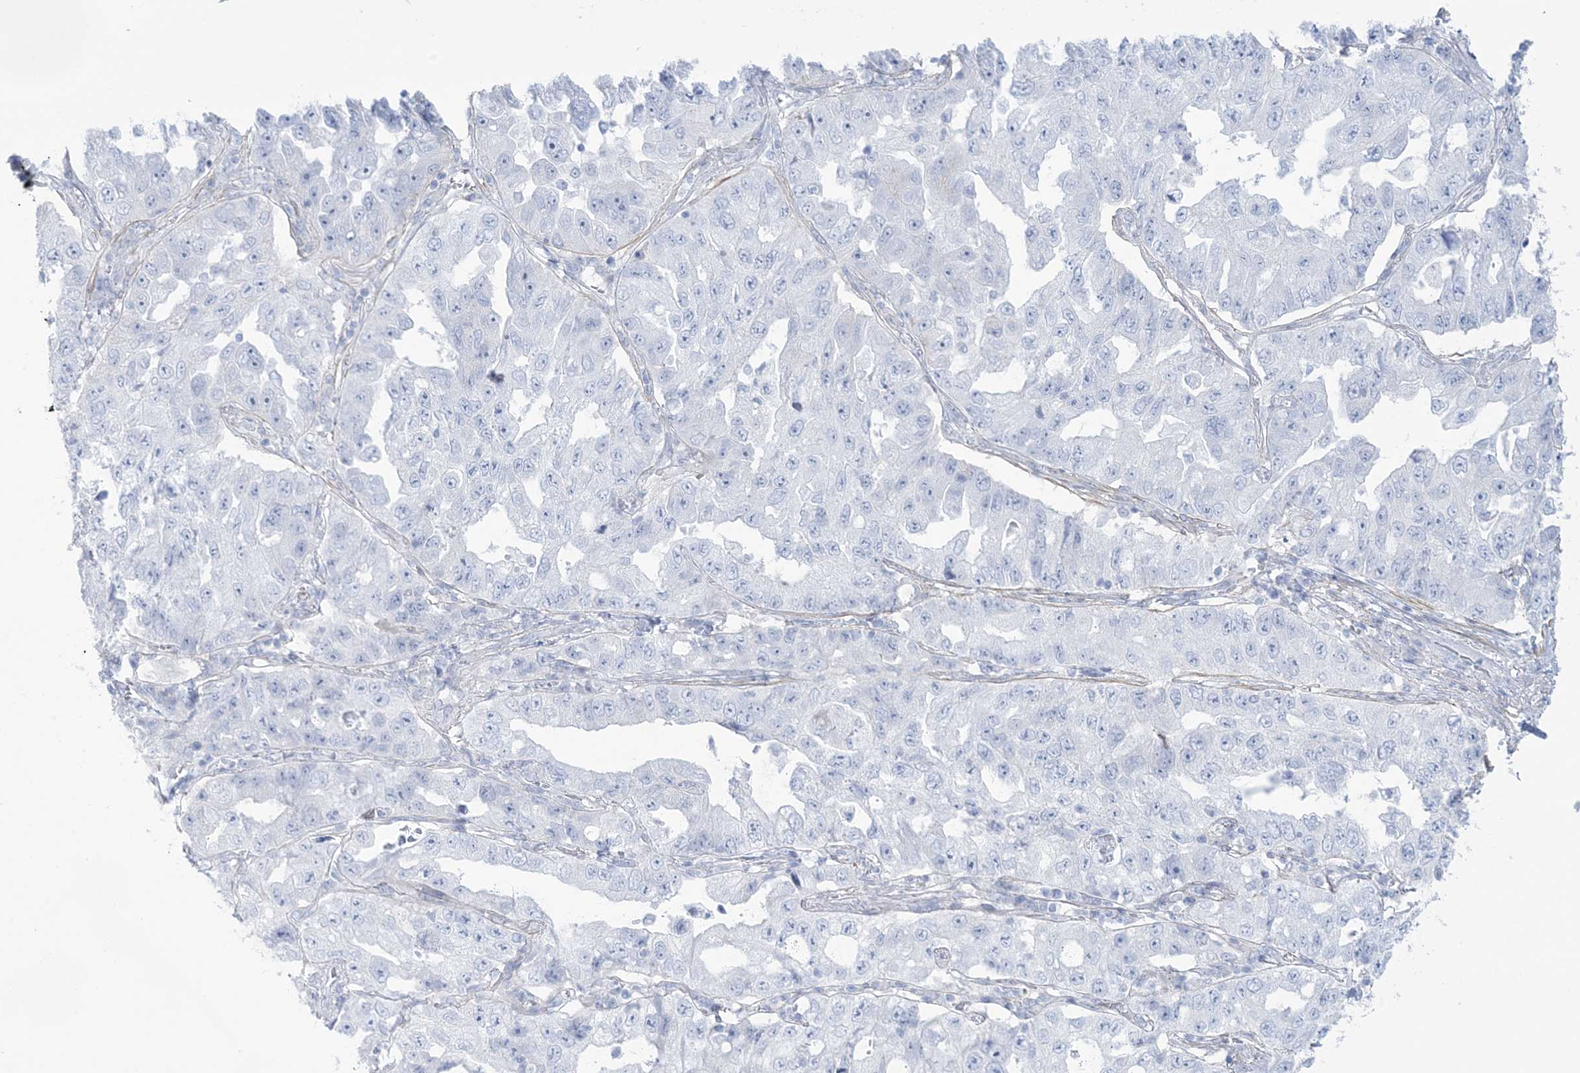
{"staining": {"intensity": "negative", "quantity": "none", "location": "none"}, "tissue": "lung cancer", "cell_type": "Tumor cells", "image_type": "cancer", "snomed": [{"axis": "morphology", "description": "Adenocarcinoma, NOS"}, {"axis": "topography", "description": "Lung"}], "caption": "Lung cancer stained for a protein using IHC exhibits no positivity tumor cells.", "gene": "AGXT", "patient": {"sex": "female", "age": 51}}